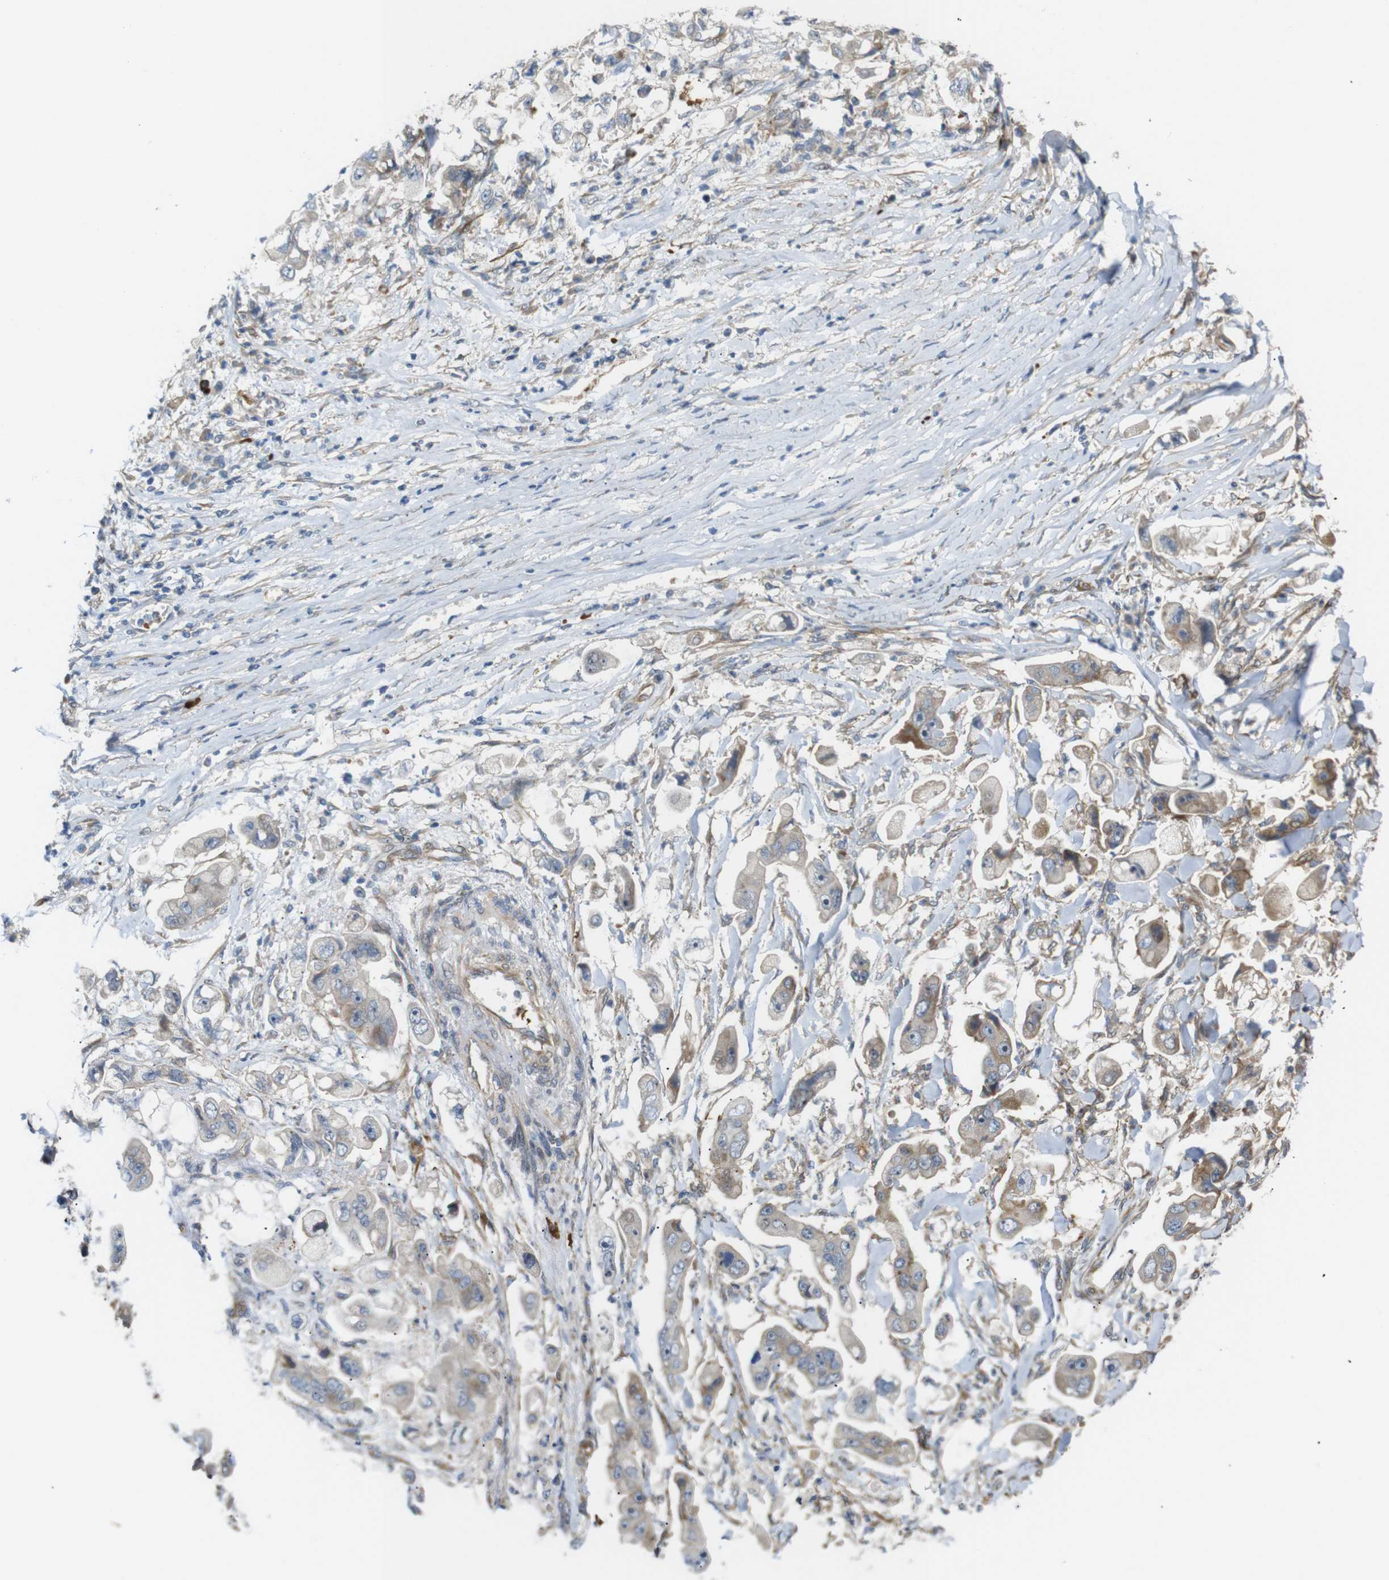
{"staining": {"intensity": "weak", "quantity": ">75%", "location": "cytoplasmic/membranous"}, "tissue": "stomach cancer", "cell_type": "Tumor cells", "image_type": "cancer", "snomed": [{"axis": "morphology", "description": "Adenocarcinoma, NOS"}, {"axis": "topography", "description": "Stomach"}], "caption": "This is a photomicrograph of immunohistochemistry (IHC) staining of stomach adenocarcinoma, which shows weak positivity in the cytoplasmic/membranous of tumor cells.", "gene": "RPTOR", "patient": {"sex": "male", "age": 62}}